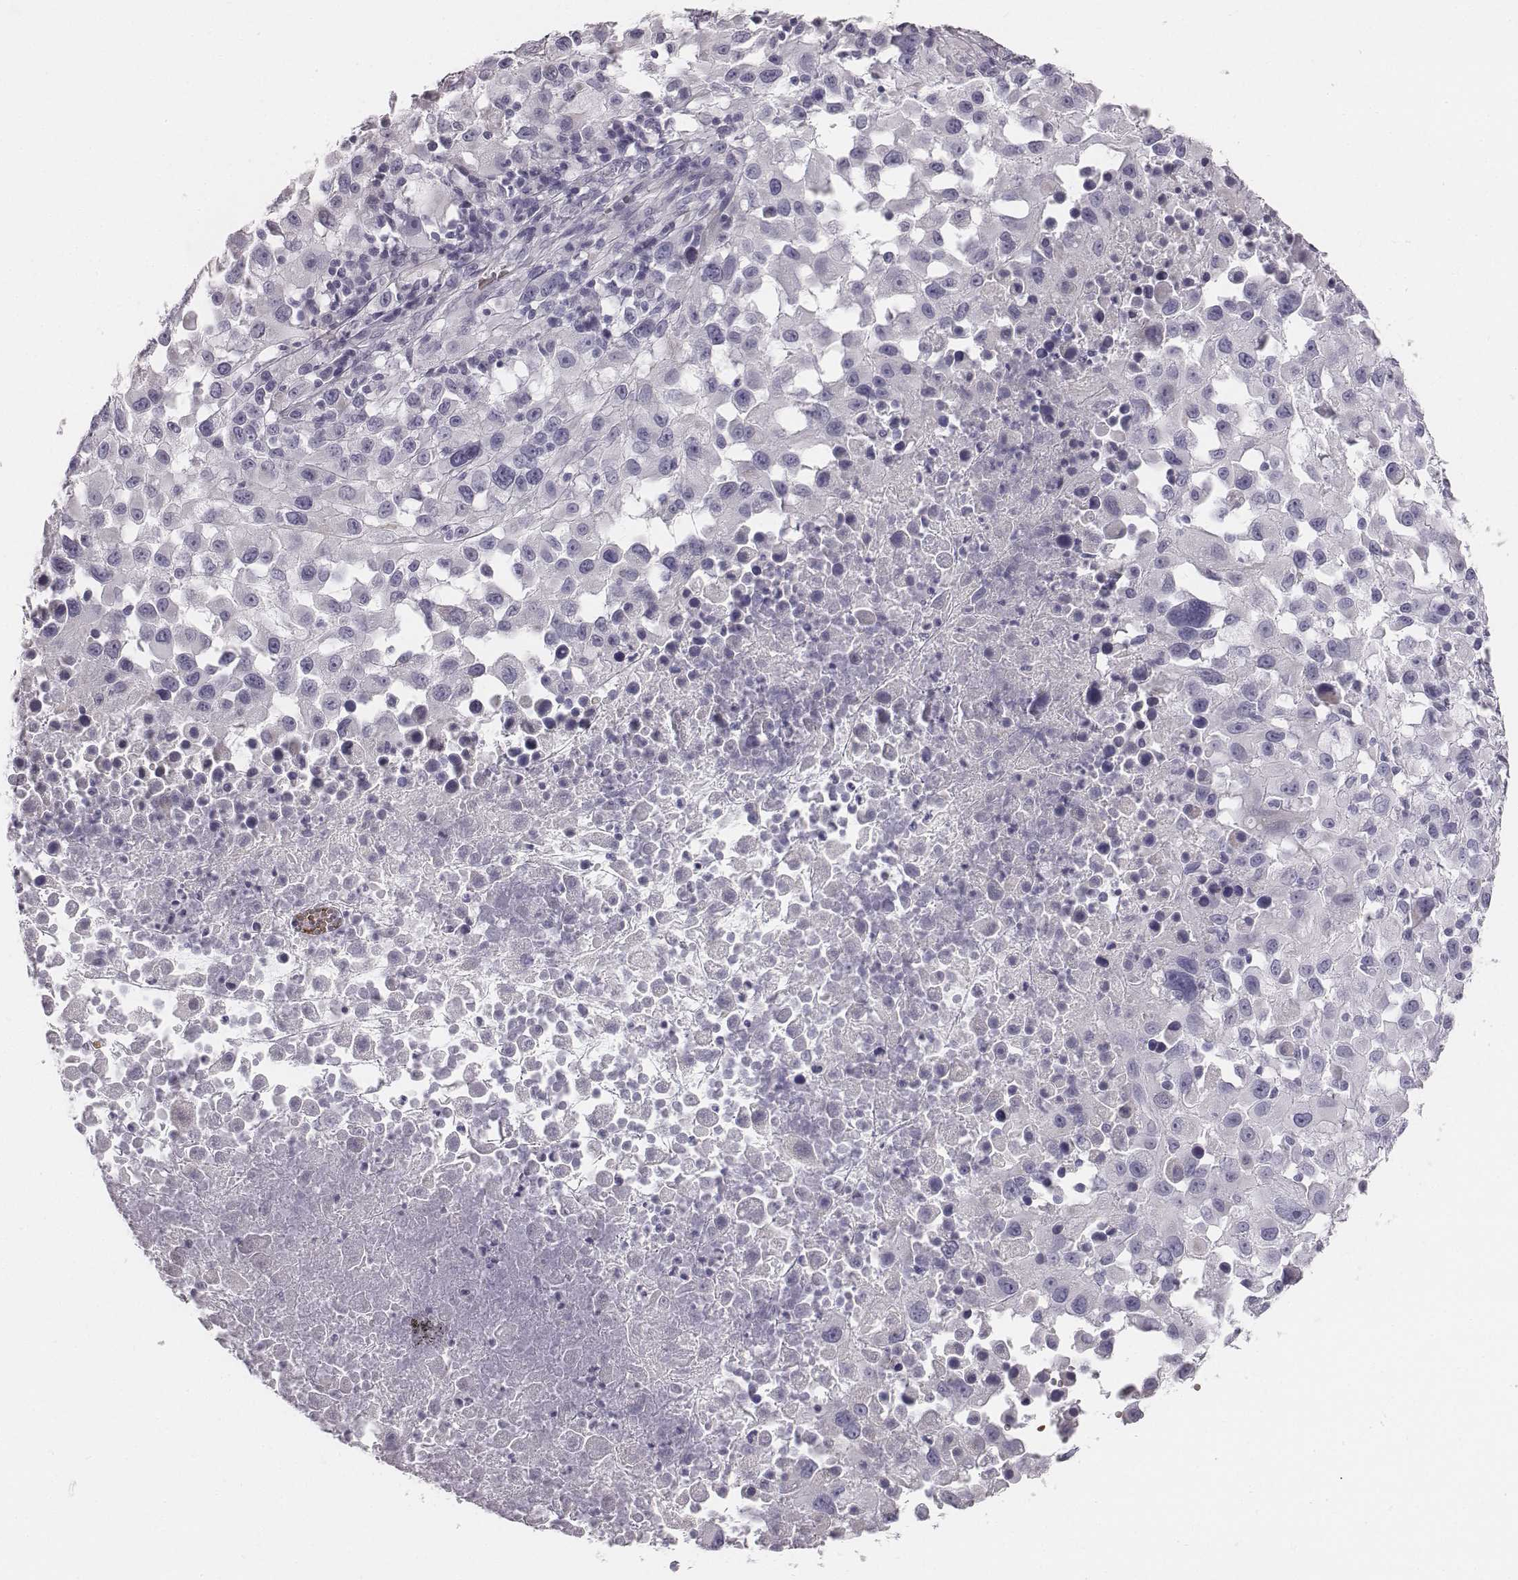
{"staining": {"intensity": "negative", "quantity": "none", "location": "none"}, "tissue": "melanoma", "cell_type": "Tumor cells", "image_type": "cancer", "snomed": [{"axis": "morphology", "description": "Malignant melanoma, Metastatic site"}, {"axis": "topography", "description": "Soft tissue"}], "caption": "Human melanoma stained for a protein using immunohistochemistry reveals no positivity in tumor cells.", "gene": "HBZ", "patient": {"sex": "male", "age": 50}}